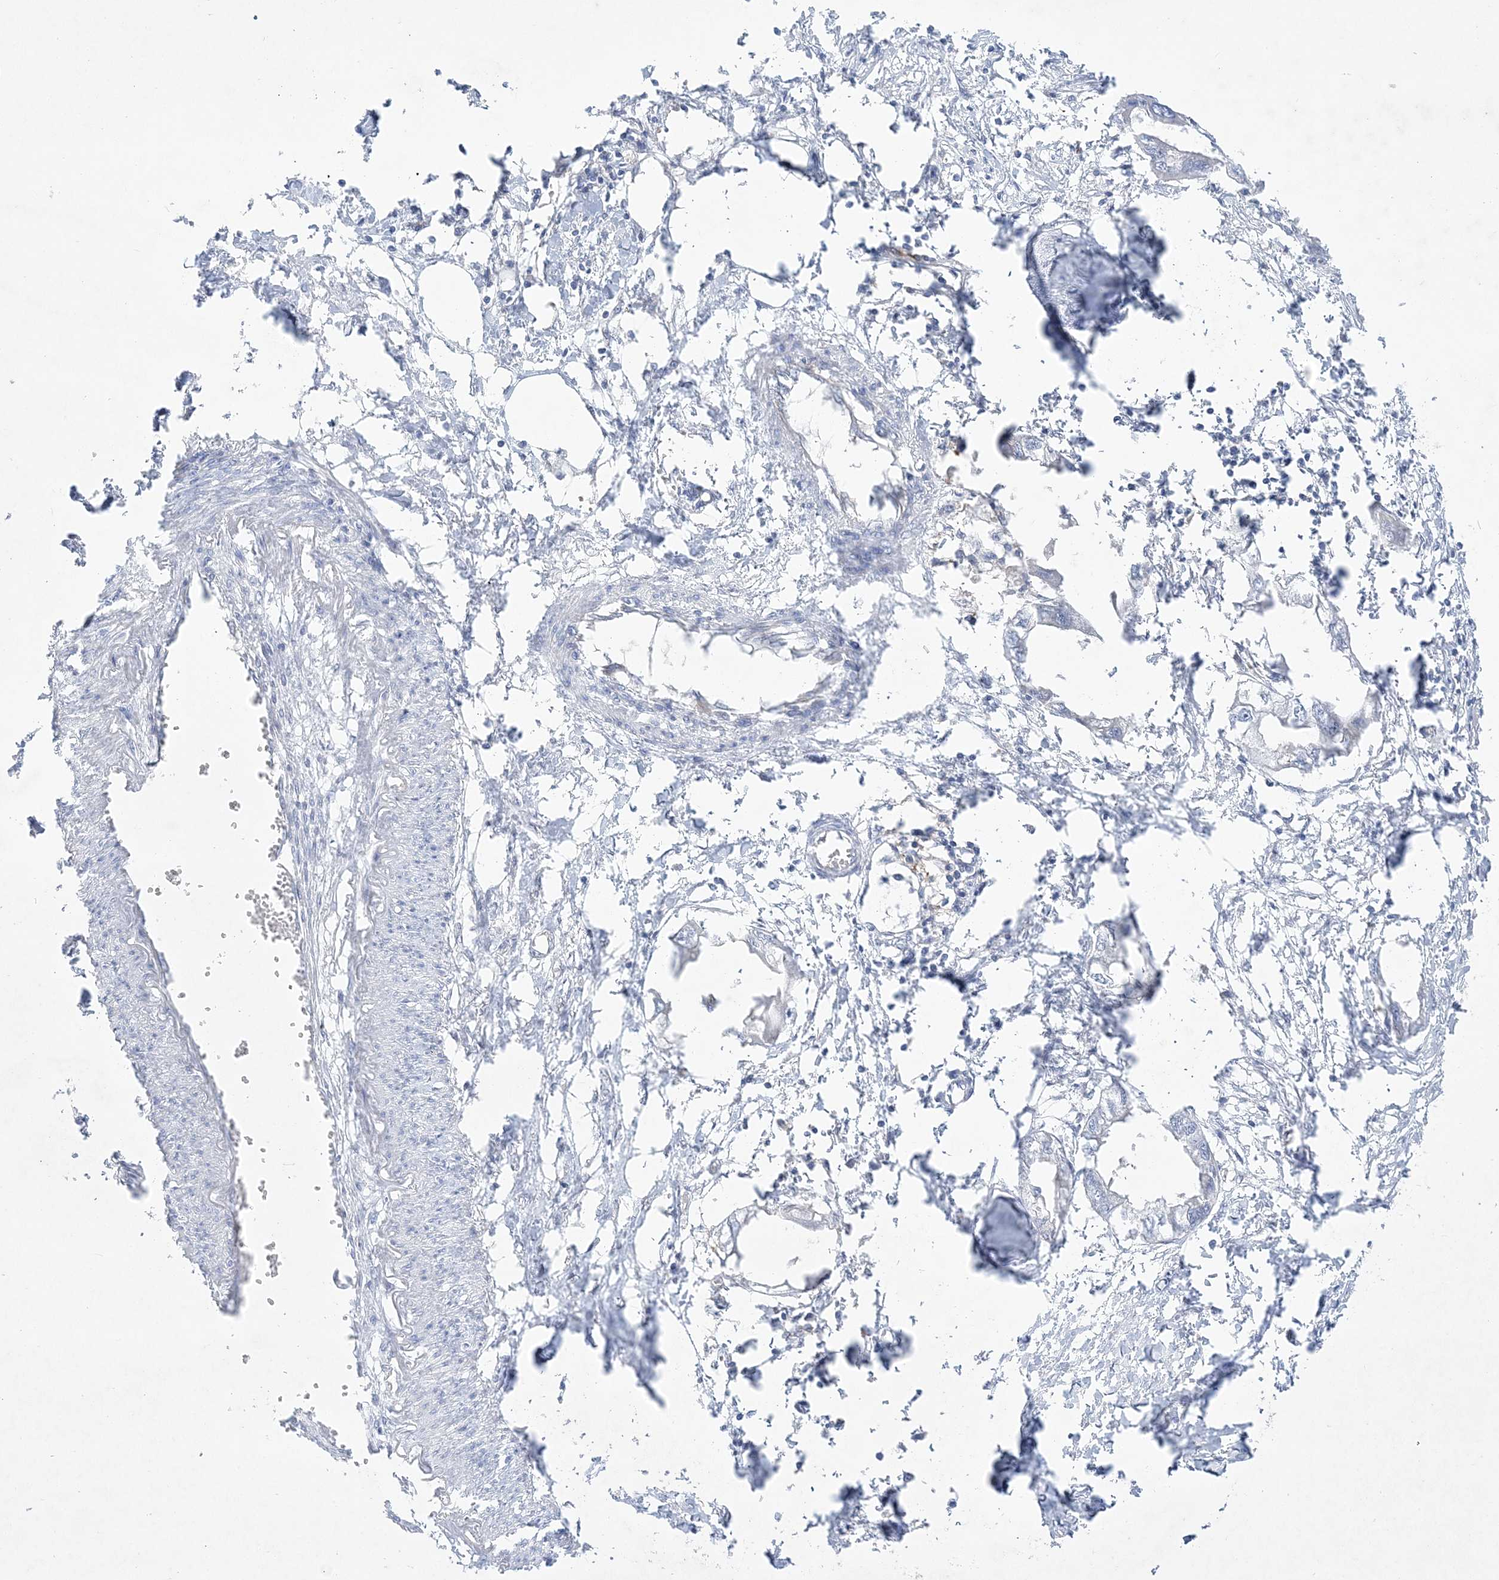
{"staining": {"intensity": "negative", "quantity": "none", "location": "none"}, "tissue": "endometrial cancer", "cell_type": "Tumor cells", "image_type": "cancer", "snomed": [{"axis": "morphology", "description": "Adenocarcinoma, NOS"}, {"axis": "morphology", "description": "Adenocarcinoma, metastatic, NOS"}, {"axis": "topography", "description": "Adipose tissue"}, {"axis": "topography", "description": "Endometrium"}], "caption": "The photomicrograph exhibits no significant positivity in tumor cells of adenocarcinoma (endometrial).", "gene": "ADAMTS12", "patient": {"sex": "female", "age": 67}}